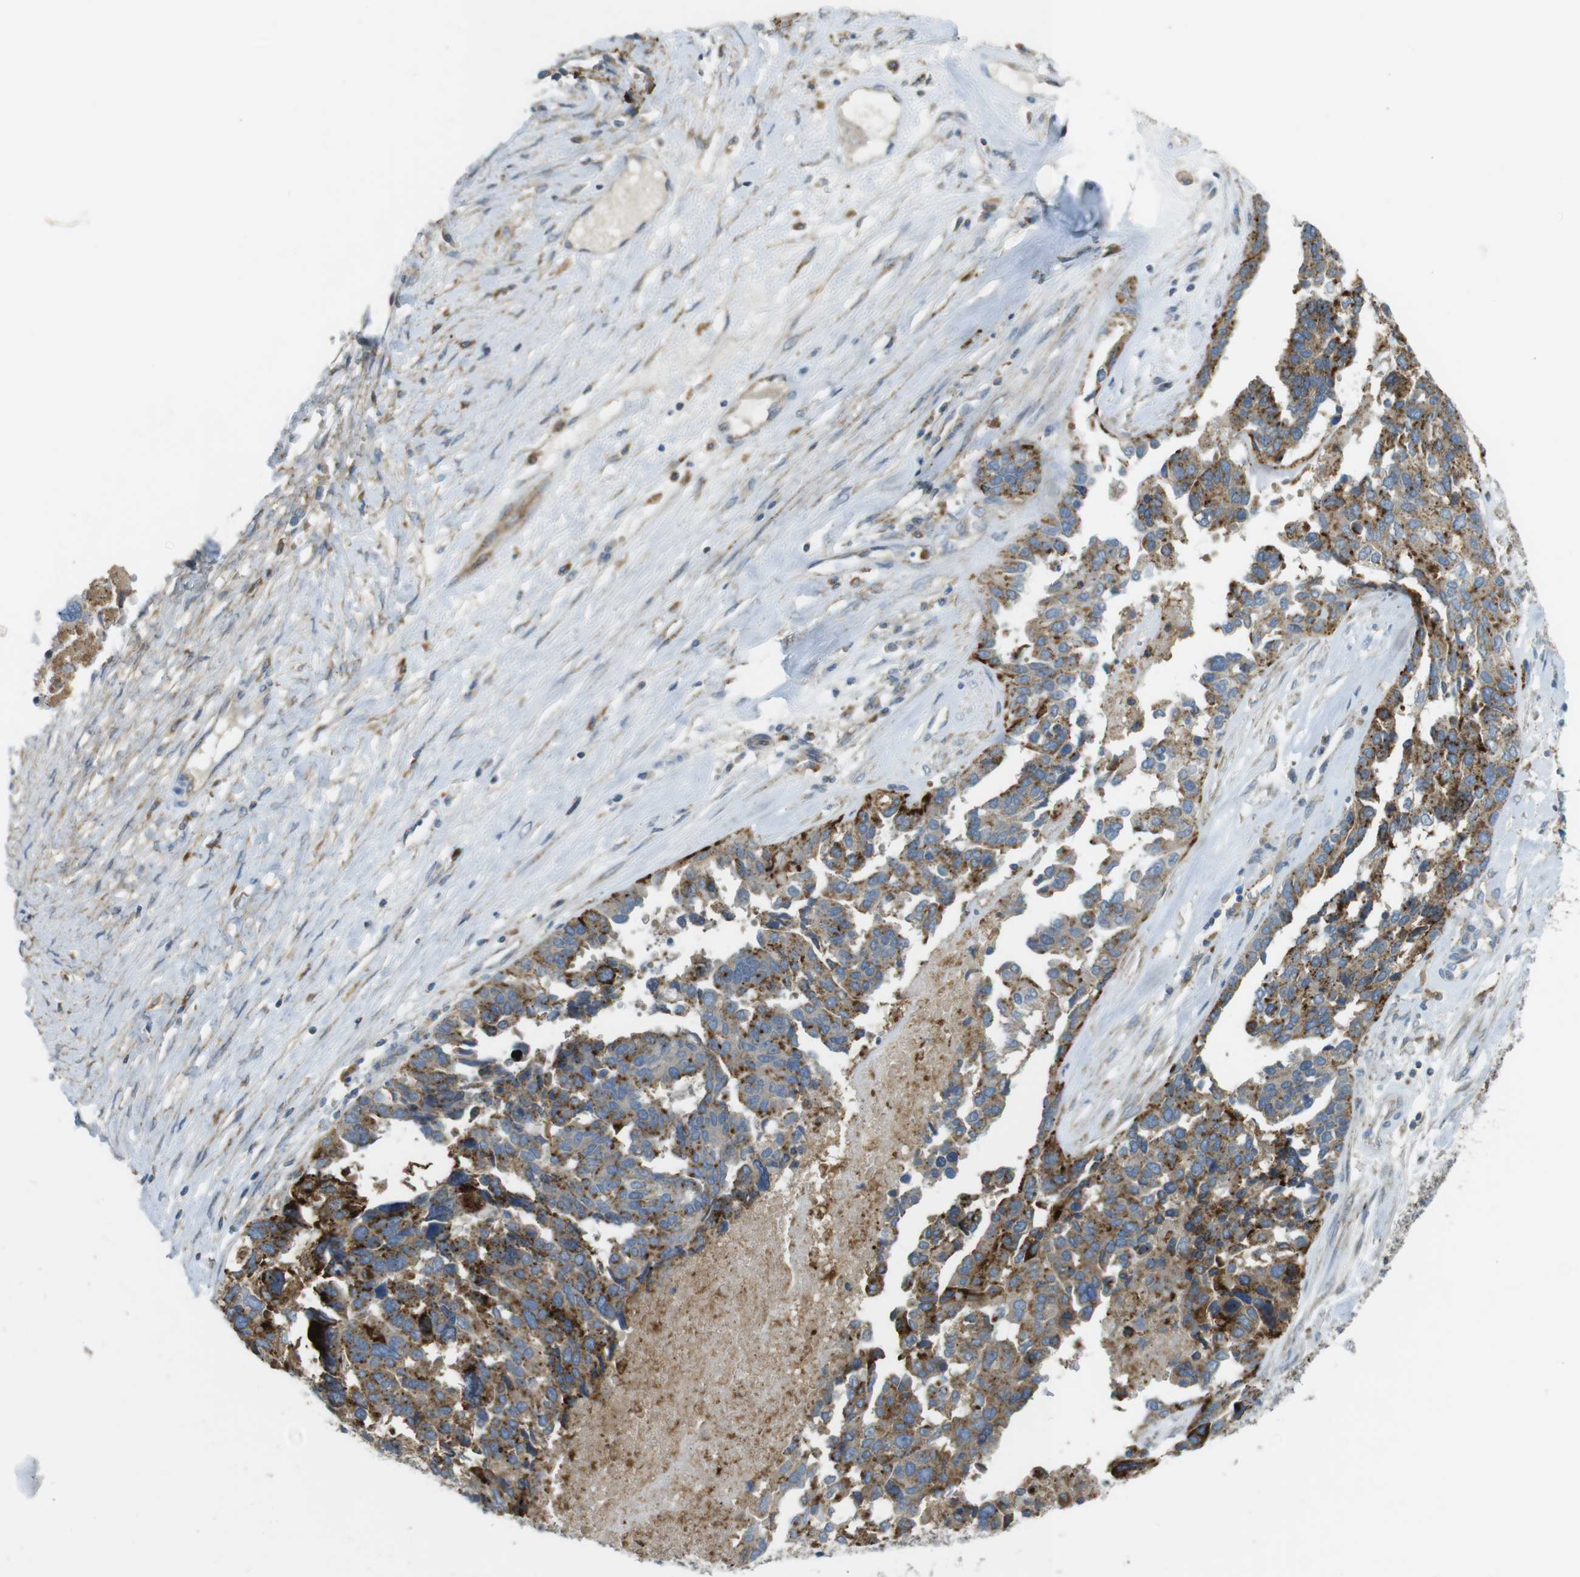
{"staining": {"intensity": "moderate", "quantity": ">75%", "location": "cytoplasmic/membranous"}, "tissue": "ovarian cancer", "cell_type": "Tumor cells", "image_type": "cancer", "snomed": [{"axis": "morphology", "description": "Cystadenocarcinoma, serous, NOS"}, {"axis": "topography", "description": "Ovary"}], "caption": "Protein expression analysis of serous cystadenocarcinoma (ovarian) demonstrates moderate cytoplasmic/membranous positivity in approximately >75% of tumor cells. (Stains: DAB in brown, nuclei in blue, Microscopy: brightfield microscopy at high magnification).", "gene": "LAMP1", "patient": {"sex": "female", "age": 44}}